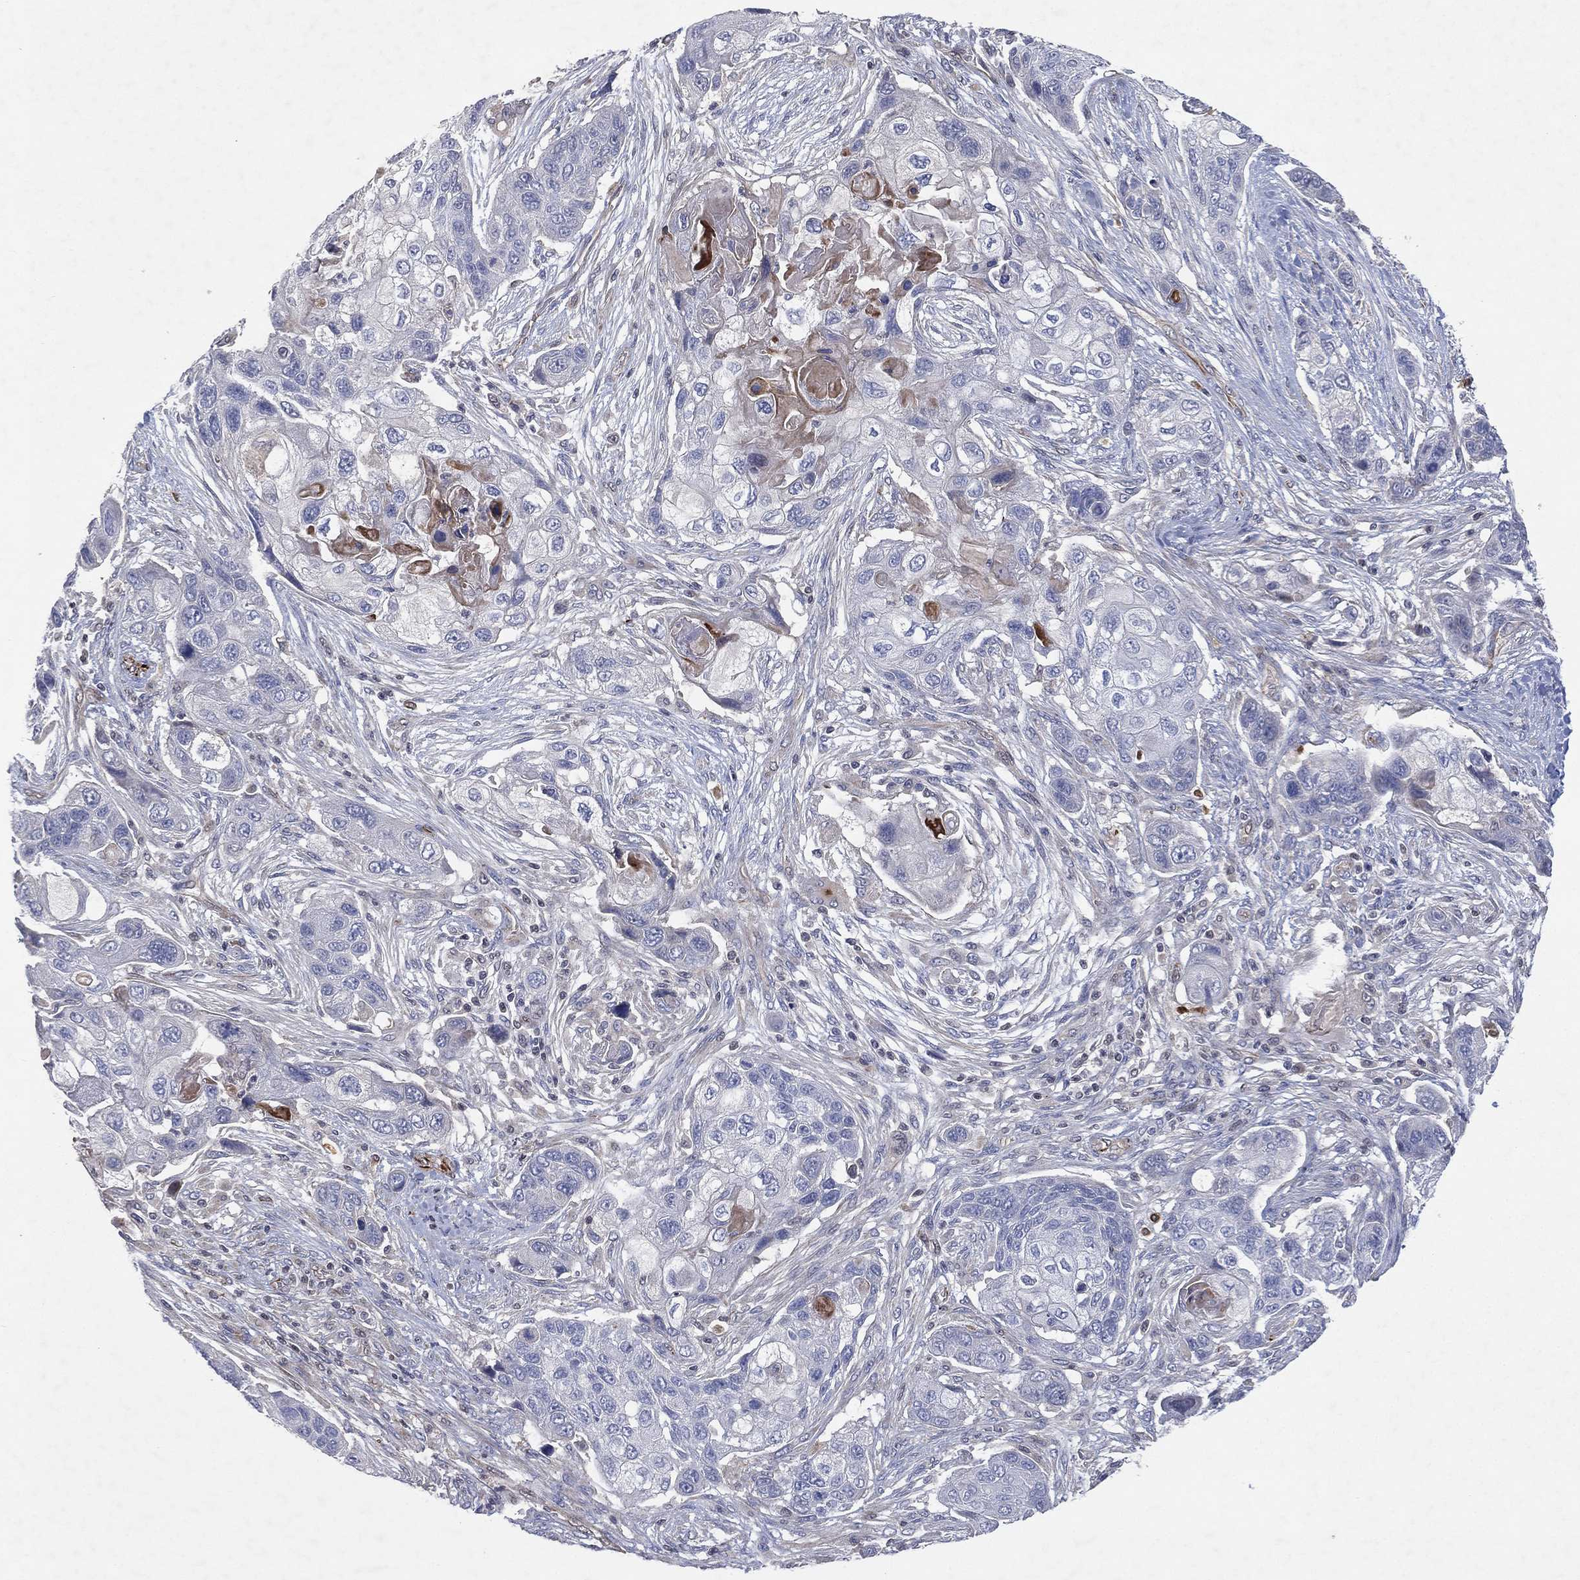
{"staining": {"intensity": "negative", "quantity": "none", "location": "none"}, "tissue": "lung cancer", "cell_type": "Tumor cells", "image_type": "cancer", "snomed": [{"axis": "morphology", "description": "Squamous cell carcinoma, NOS"}, {"axis": "topography", "description": "Lung"}], "caption": "Protein analysis of squamous cell carcinoma (lung) exhibits no significant expression in tumor cells.", "gene": "FLI1", "patient": {"sex": "male", "age": 69}}